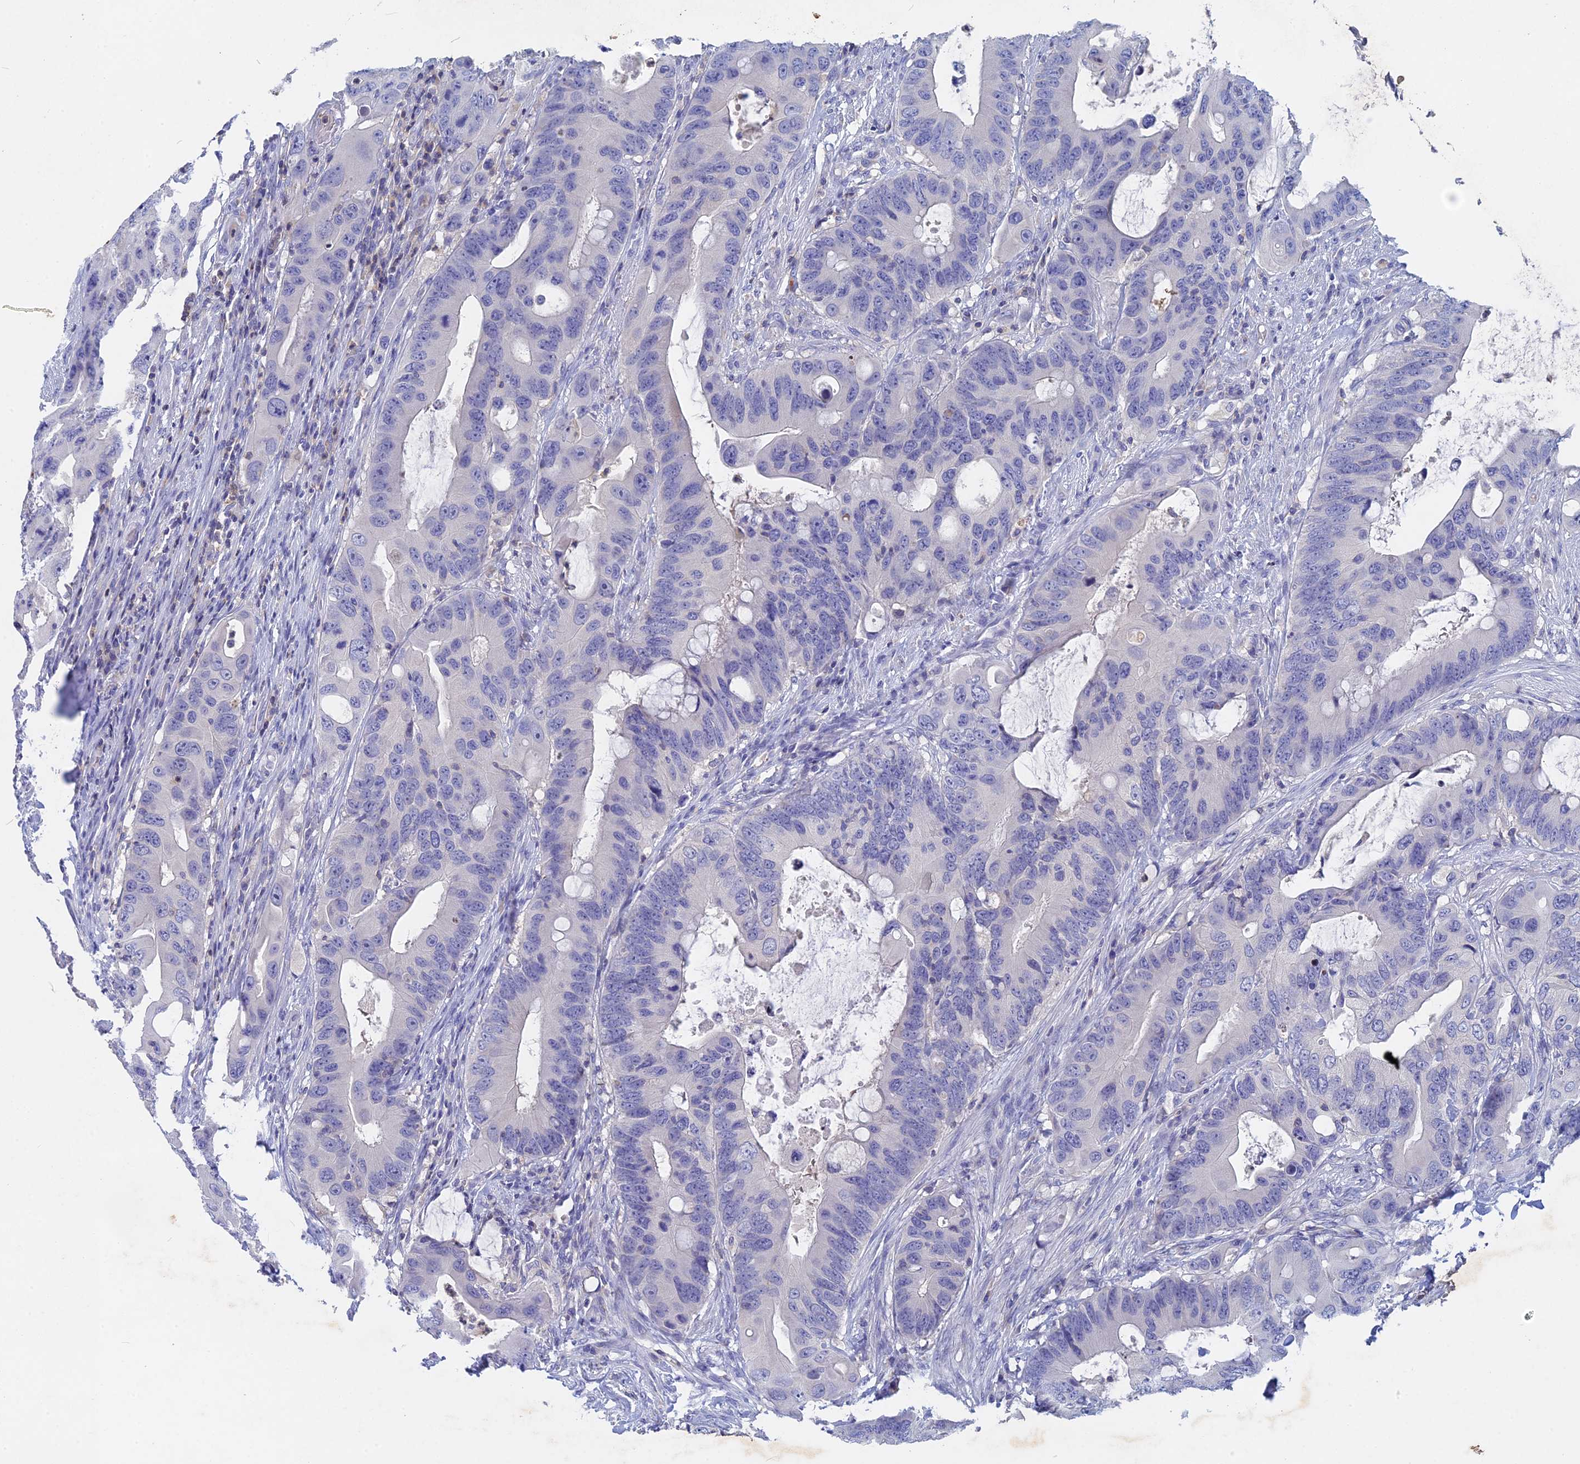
{"staining": {"intensity": "negative", "quantity": "none", "location": "none"}, "tissue": "colorectal cancer", "cell_type": "Tumor cells", "image_type": "cancer", "snomed": [{"axis": "morphology", "description": "Adenocarcinoma, NOS"}, {"axis": "topography", "description": "Colon"}], "caption": "Immunohistochemical staining of human colorectal cancer (adenocarcinoma) reveals no significant expression in tumor cells.", "gene": "ACP7", "patient": {"sex": "male", "age": 71}}